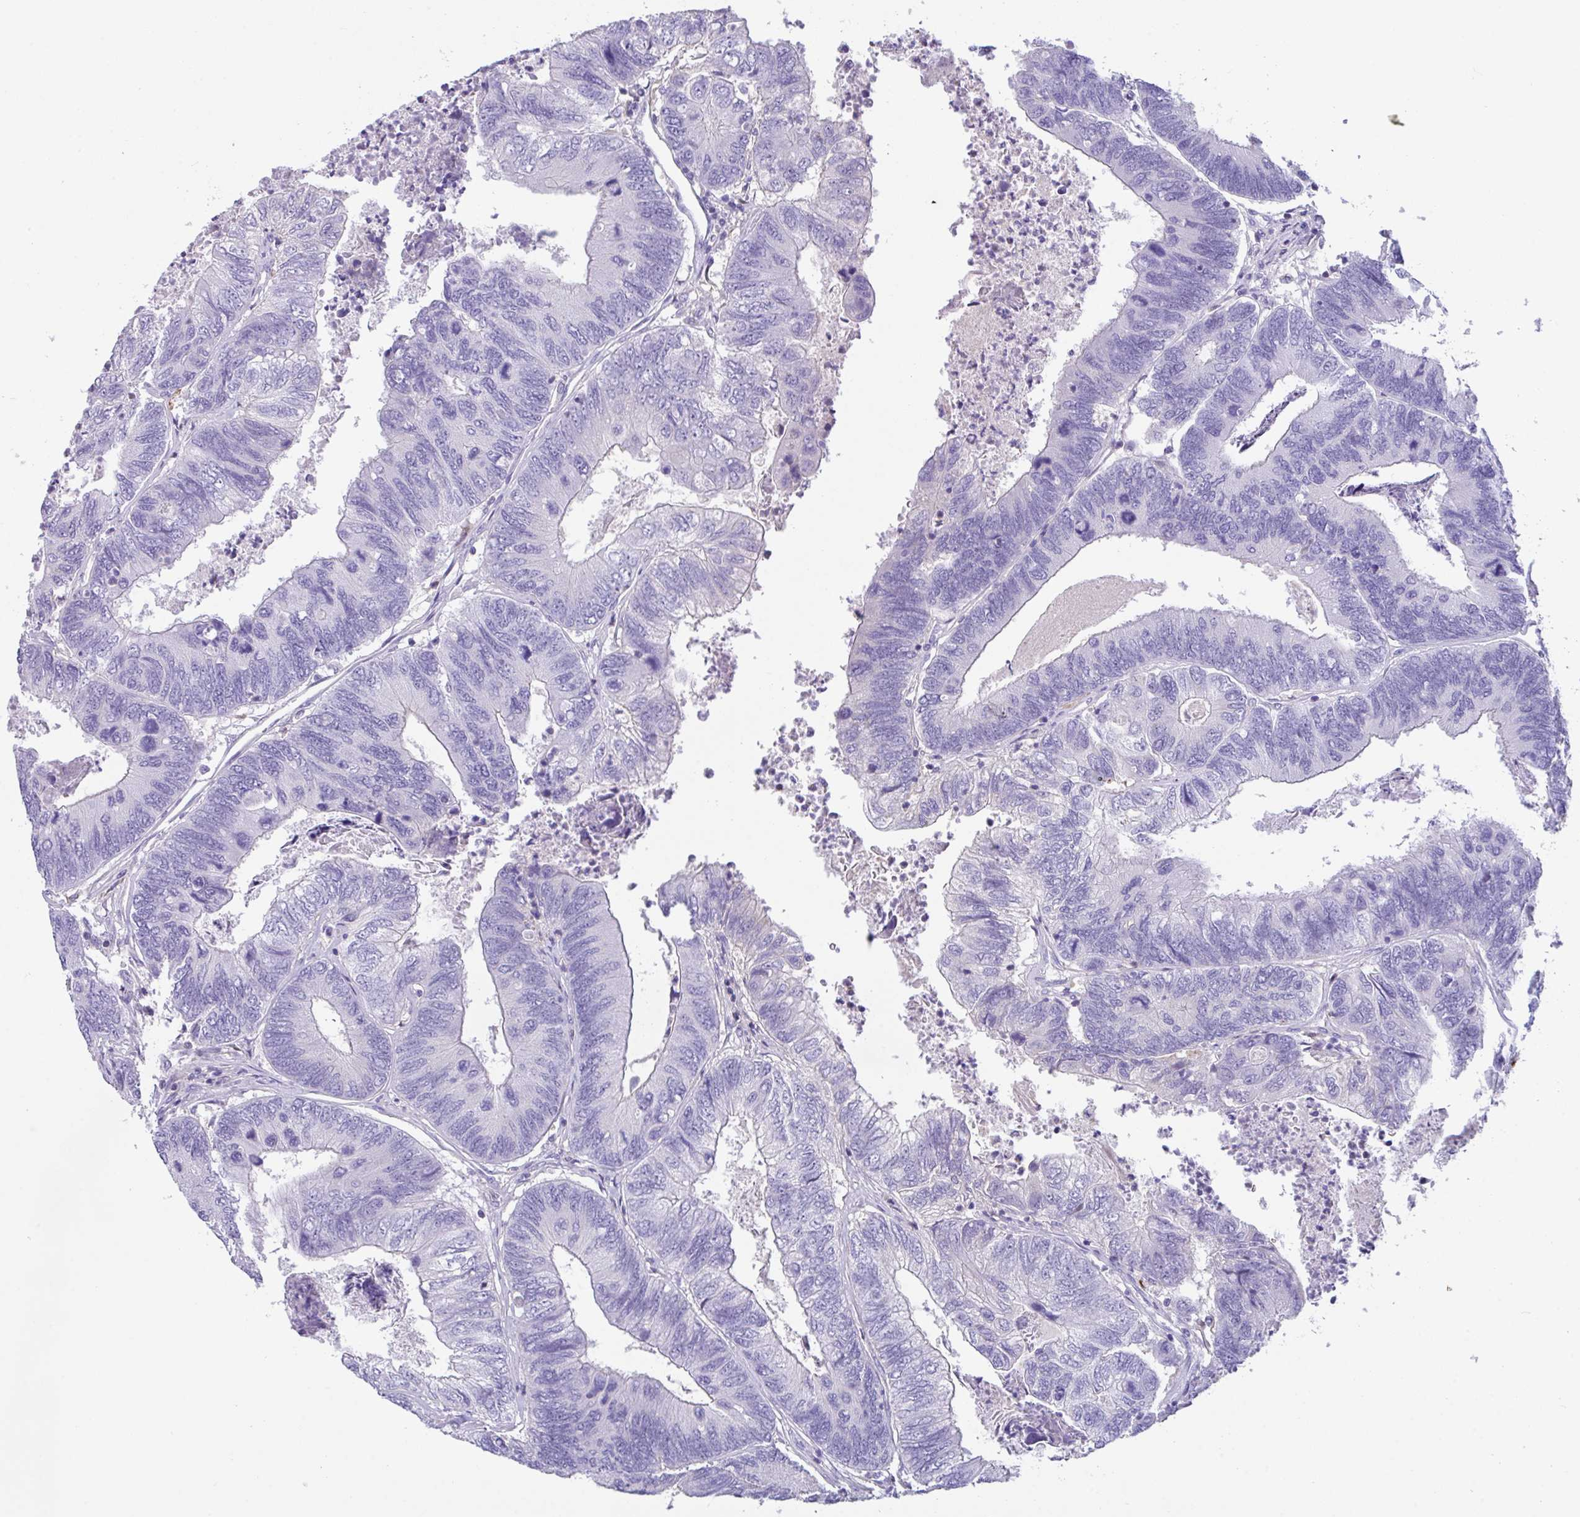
{"staining": {"intensity": "negative", "quantity": "none", "location": "none"}, "tissue": "colorectal cancer", "cell_type": "Tumor cells", "image_type": "cancer", "snomed": [{"axis": "morphology", "description": "Adenocarcinoma, NOS"}, {"axis": "topography", "description": "Colon"}], "caption": "This is an immunohistochemistry histopathology image of human colorectal cancer. There is no positivity in tumor cells.", "gene": "CA10", "patient": {"sex": "female", "age": 67}}